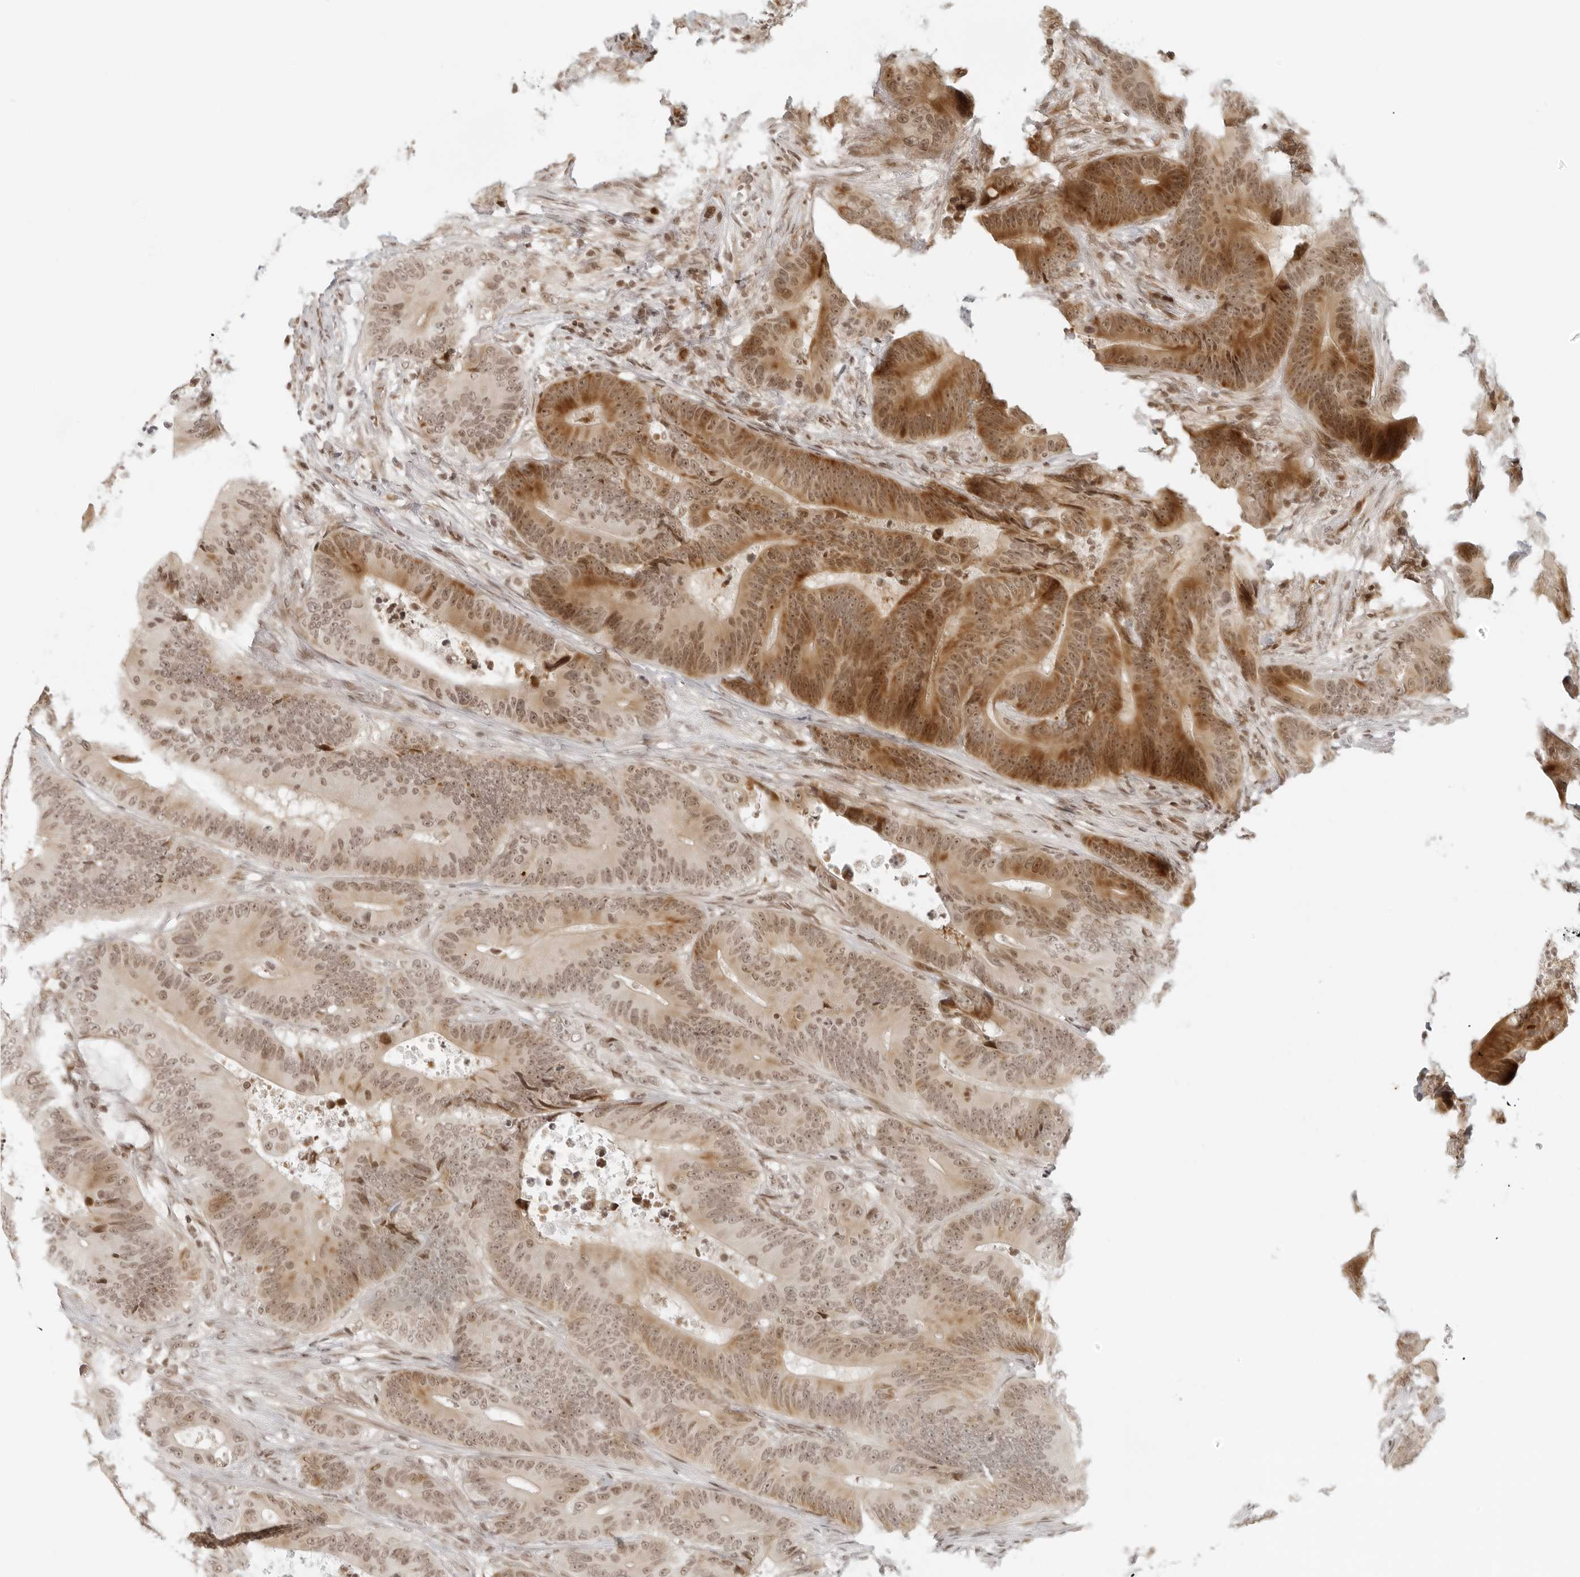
{"staining": {"intensity": "moderate", "quantity": "25%-75%", "location": "cytoplasmic/membranous,nuclear"}, "tissue": "colorectal cancer", "cell_type": "Tumor cells", "image_type": "cancer", "snomed": [{"axis": "morphology", "description": "Adenocarcinoma, NOS"}, {"axis": "topography", "description": "Colon"}], "caption": "A brown stain labels moderate cytoplasmic/membranous and nuclear positivity of a protein in human colorectal adenocarcinoma tumor cells.", "gene": "ZNF407", "patient": {"sex": "male", "age": 83}}